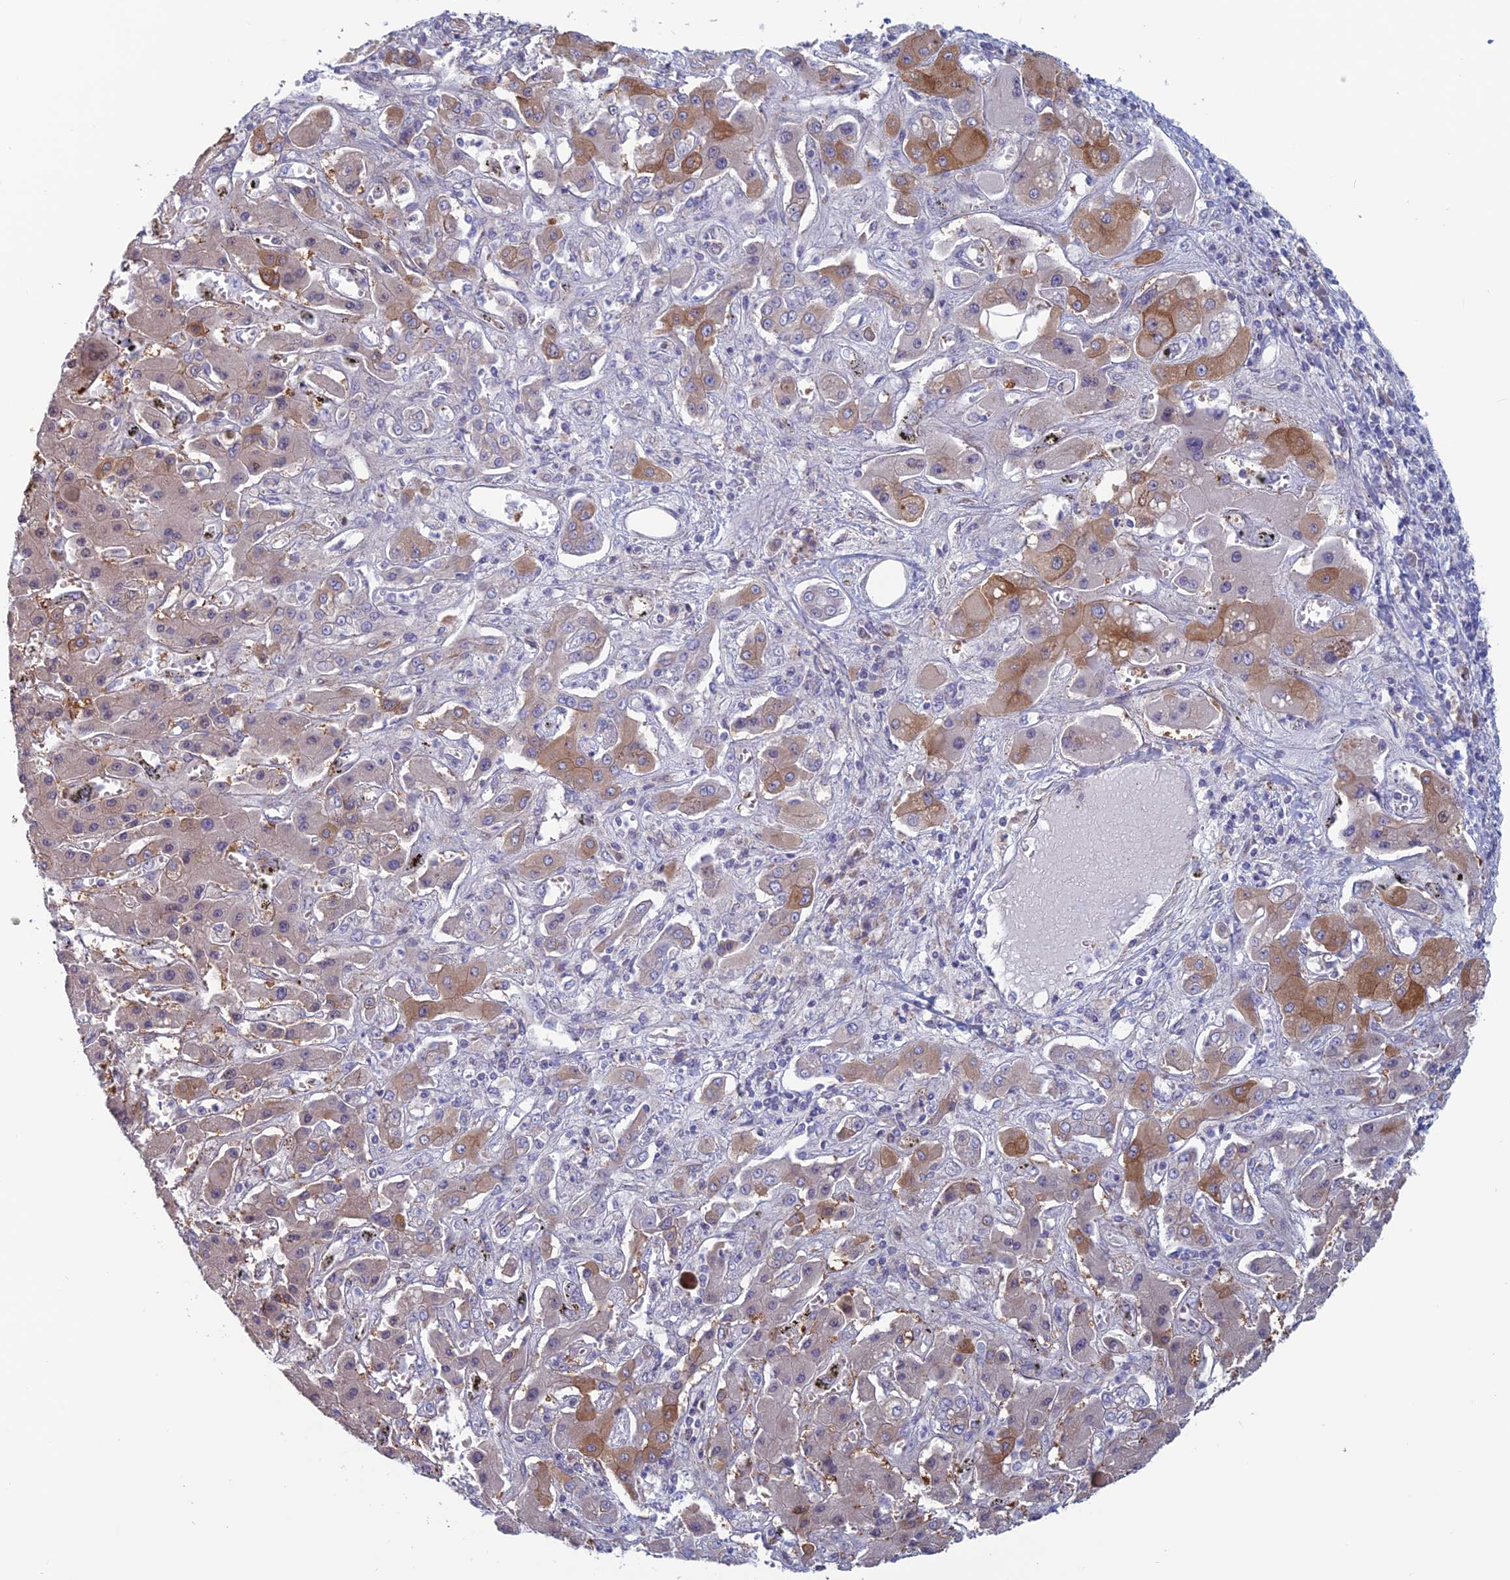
{"staining": {"intensity": "moderate", "quantity": "<25%", "location": "cytoplasmic/membranous"}, "tissue": "liver cancer", "cell_type": "Tumor cells", "image_type": "cancer", "snomed": [{"axis": "morphology", "description": "Cholangiocarcinoma"}, {"axis": "topography", "description": "Liver"}], "caption": "A brown stain shows moderate cytoplasmic/membranous staining of a protein in liver cancer tumor cells.", "gene": "BCL2L10", "patient": {"sex": "male", "age": 67}}